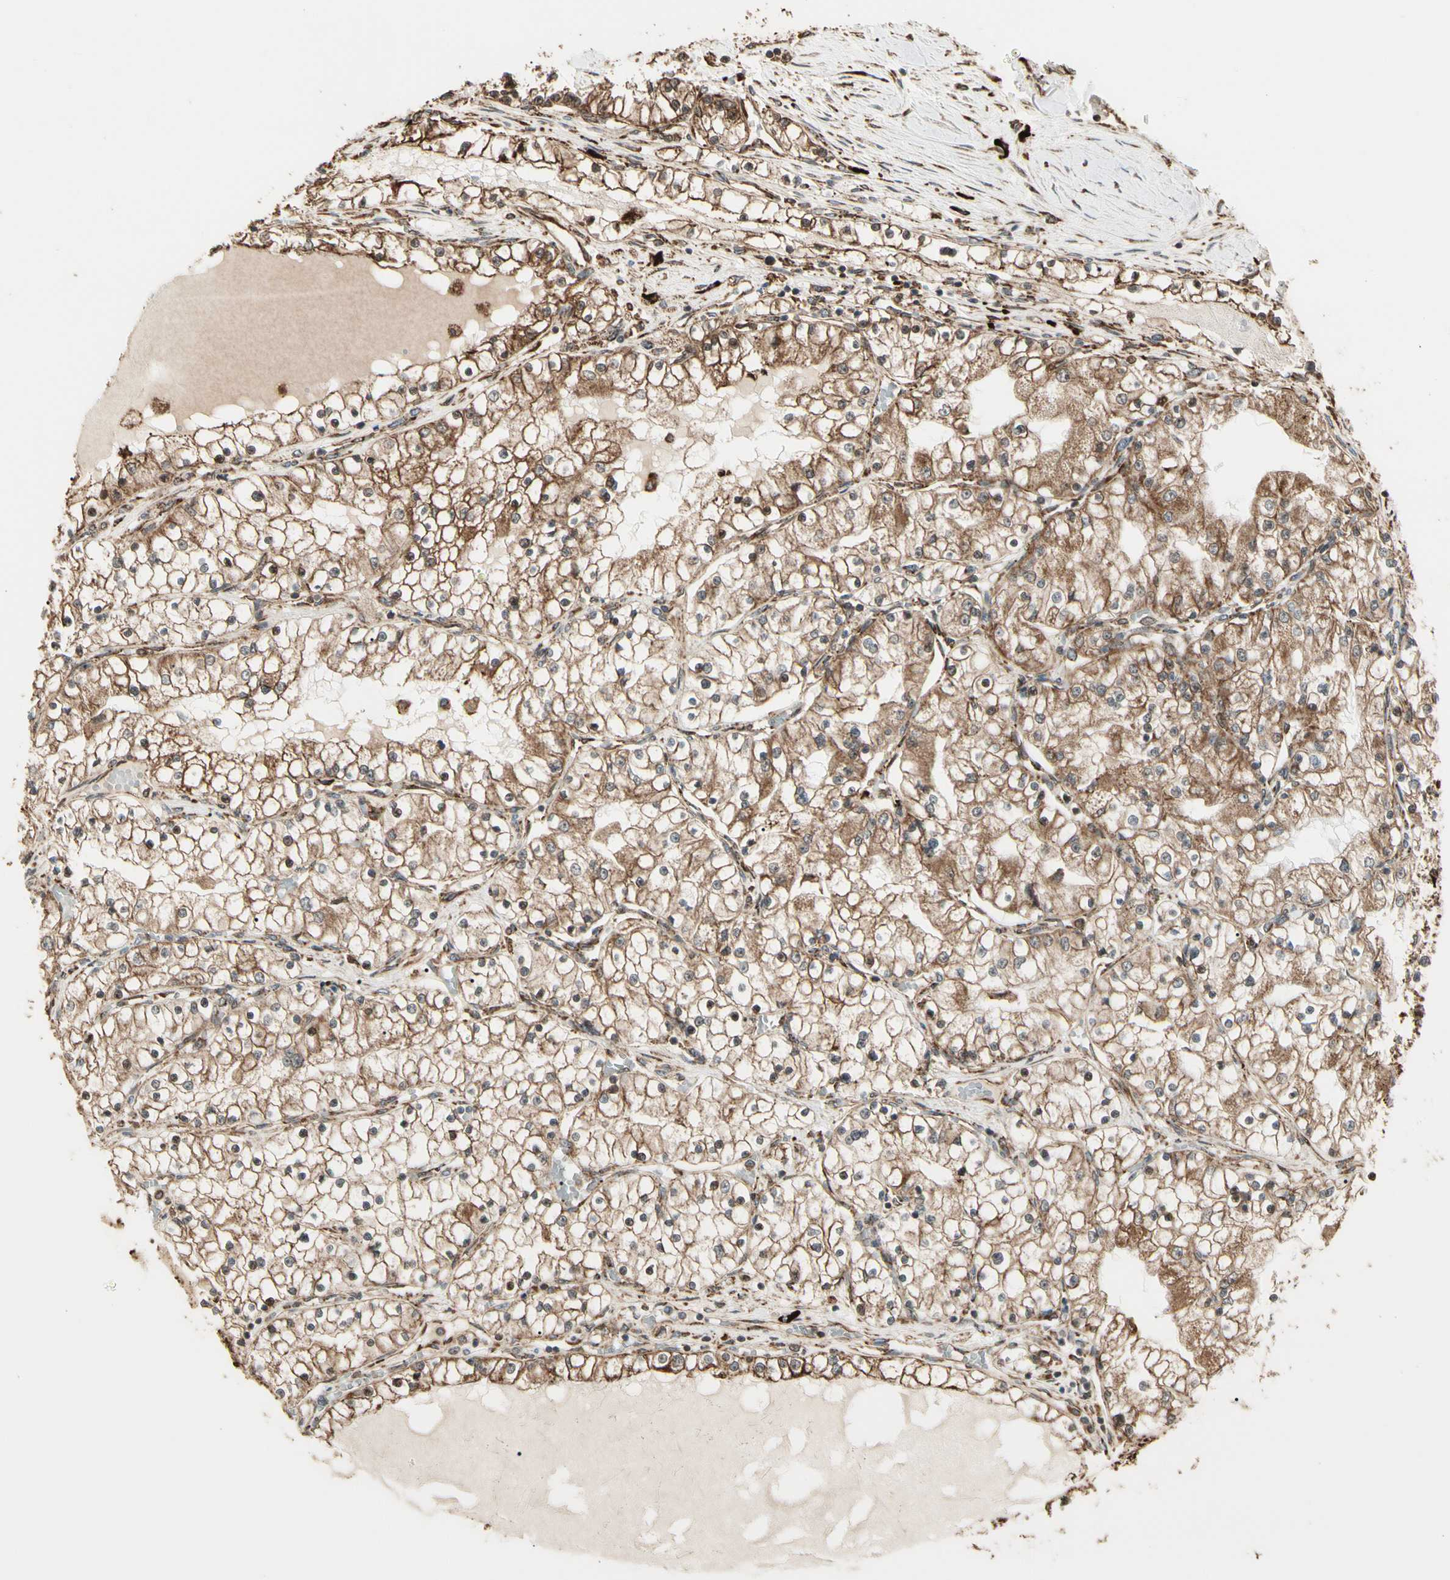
{"staining": {"intensity": "strong", "quantity": ">75%", "location": "cytoplasmic/membranous"}, "tissue": "renal cancer", "cell_type": "Tumor cells", "image_type": "cancer", "snomed": [{"axis": "morphology", "description": "Adenocarcinoma, NOS"}, {"axis": "topography", "description": "Kidney"}], "caption": "Brown immunohistochemical staining in renal cancer shows strong cytoplasmic/membranous expression in approximately >75% of tumor cells. The staining was performed using DAB (3,3'-diaminobenzidine), with brown indicating positive protein expression. Nuclei are stained blue with hematoxylin.", "gene": "HSP90B1", "patient": {"sex": "male", "age": 68}}